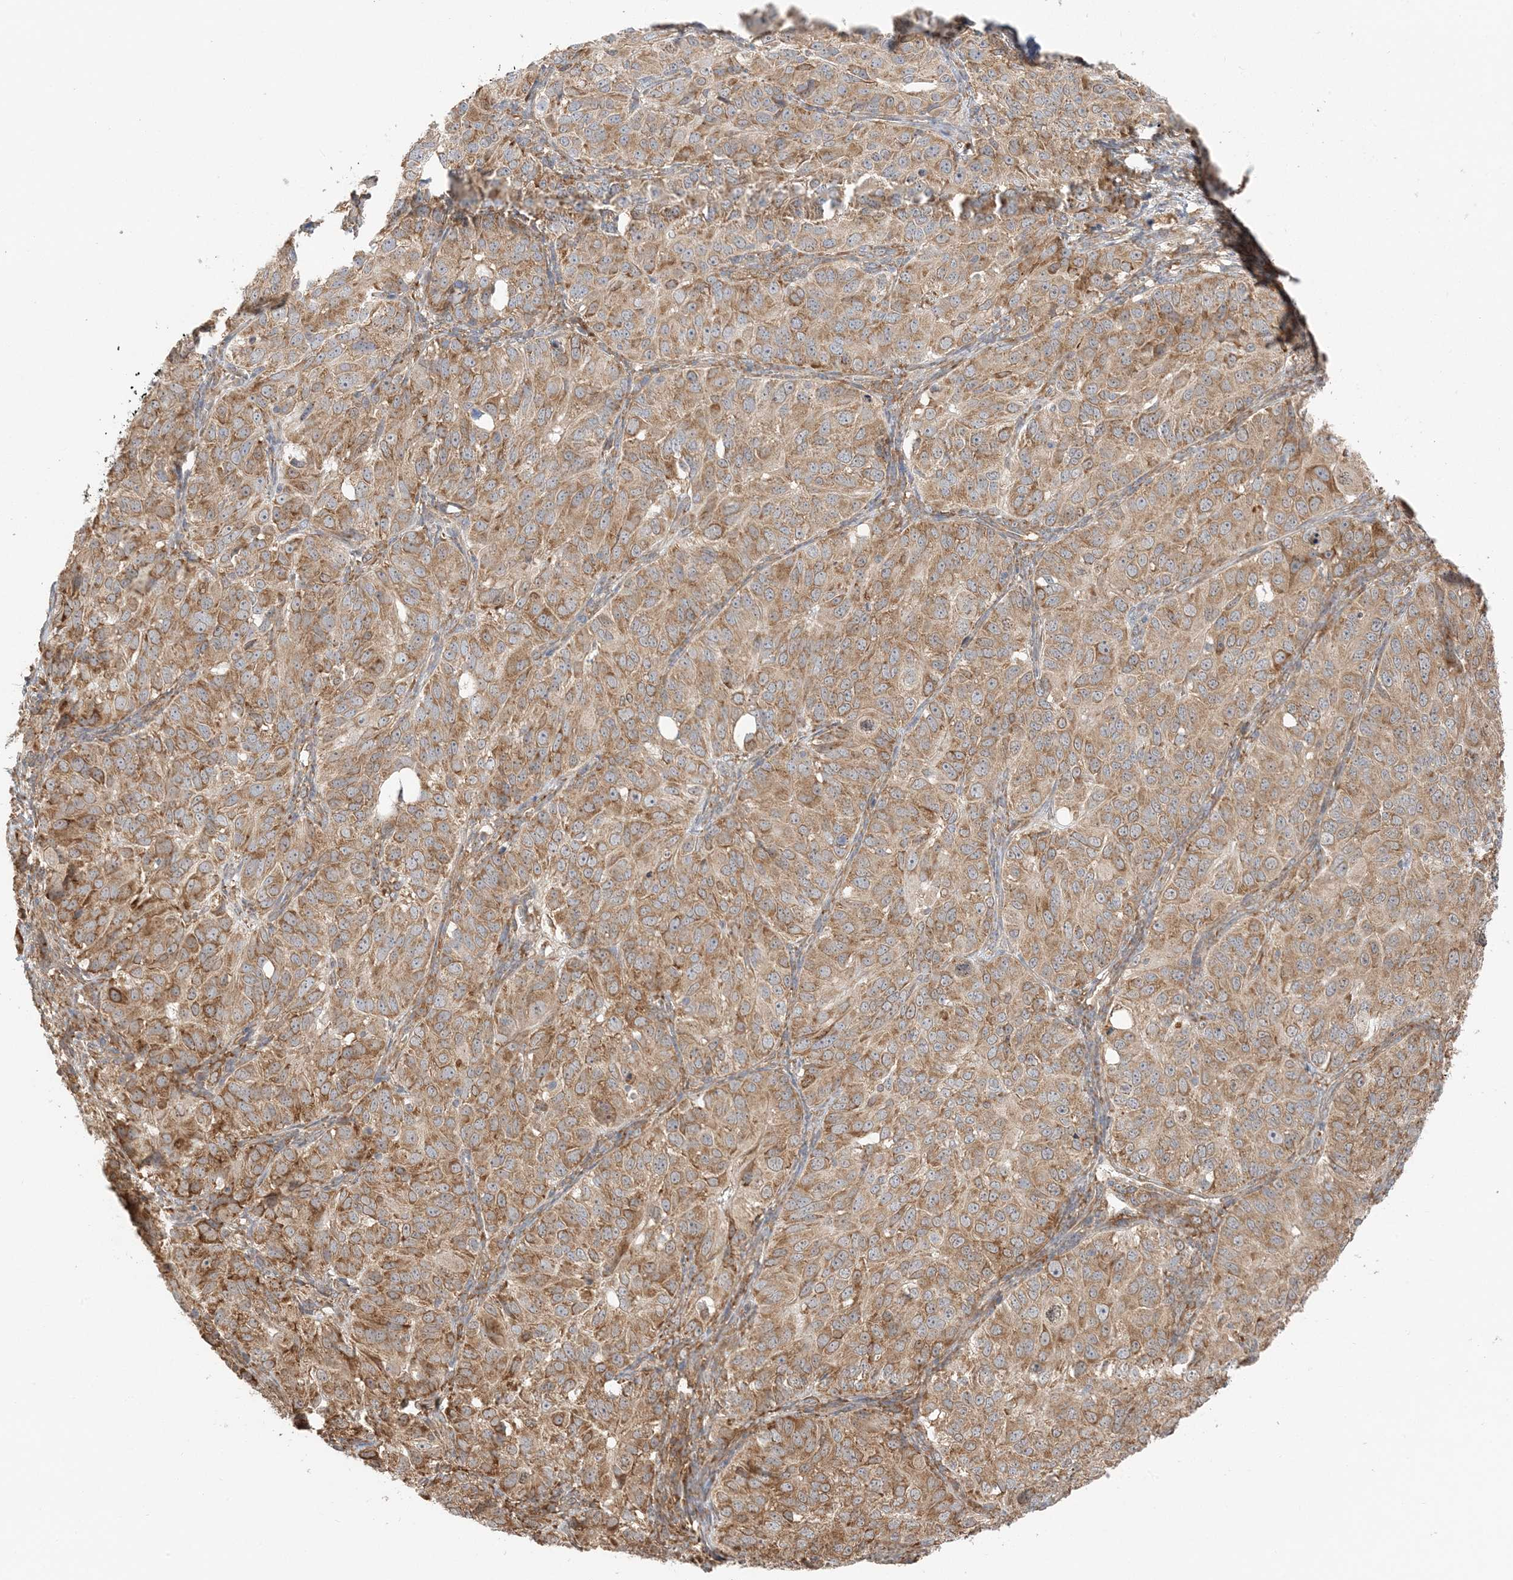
{"staining": {"intensity": "moderate", "quantity": ">75%", "location": "cytoplasmic/membranous"}, "tissue": "ovarian cancer", "cell_type": "Tumor cells", "image_type": "cancer", "snomed": [{"axis": "morphology", "description": "Carcinoma, endometroid"}, {"axis": "topography", "description": "Ovary"}], "caption": "Endometroid carcinoma (ovarian) stained with a protein marker demonstrates moderate staining in tumor cells.", "gene": "UBAP2L", "patient": {"sex": "female", "age": 51}}